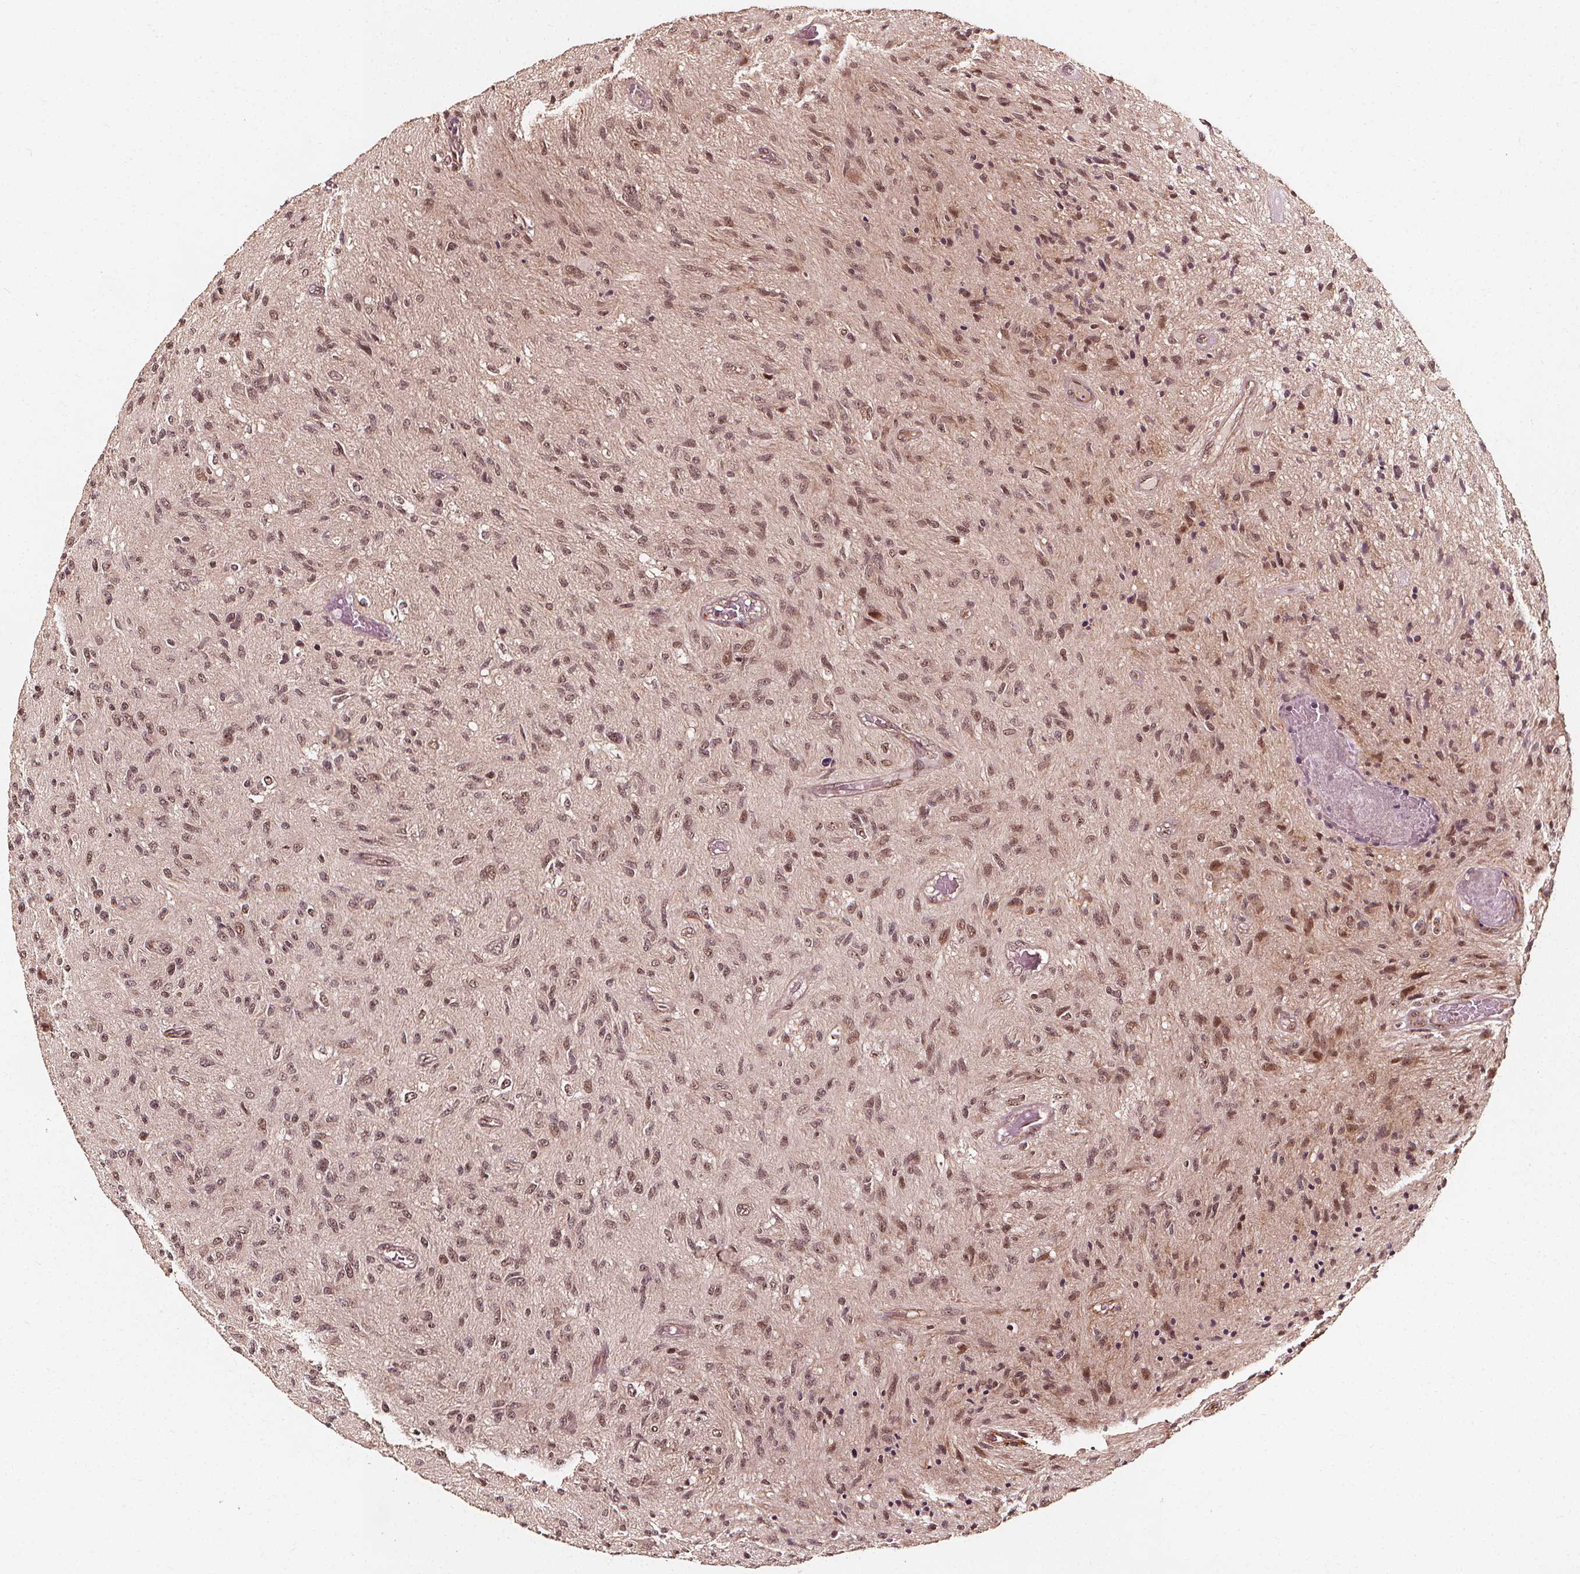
{"staining": {"intensity": "moderate", "quantity": ">75%", "location": "nuclear"}, "tissue": "glioma", "cell_type": "Tumor cells", "image_type": "cancer", "snomed": [{"axis": "morphology", "description": "Glioma, malignant, High grade"}, {"axis": "topography", "description": "Brain"}], "caption": "Immunohistochemical staining of human glioma displays medium levels of moderate nuclear protein positivity in about >75% of tumor cells.", "gene": "EXOSC9", "patient": {"sex": "male", "age": 54}}